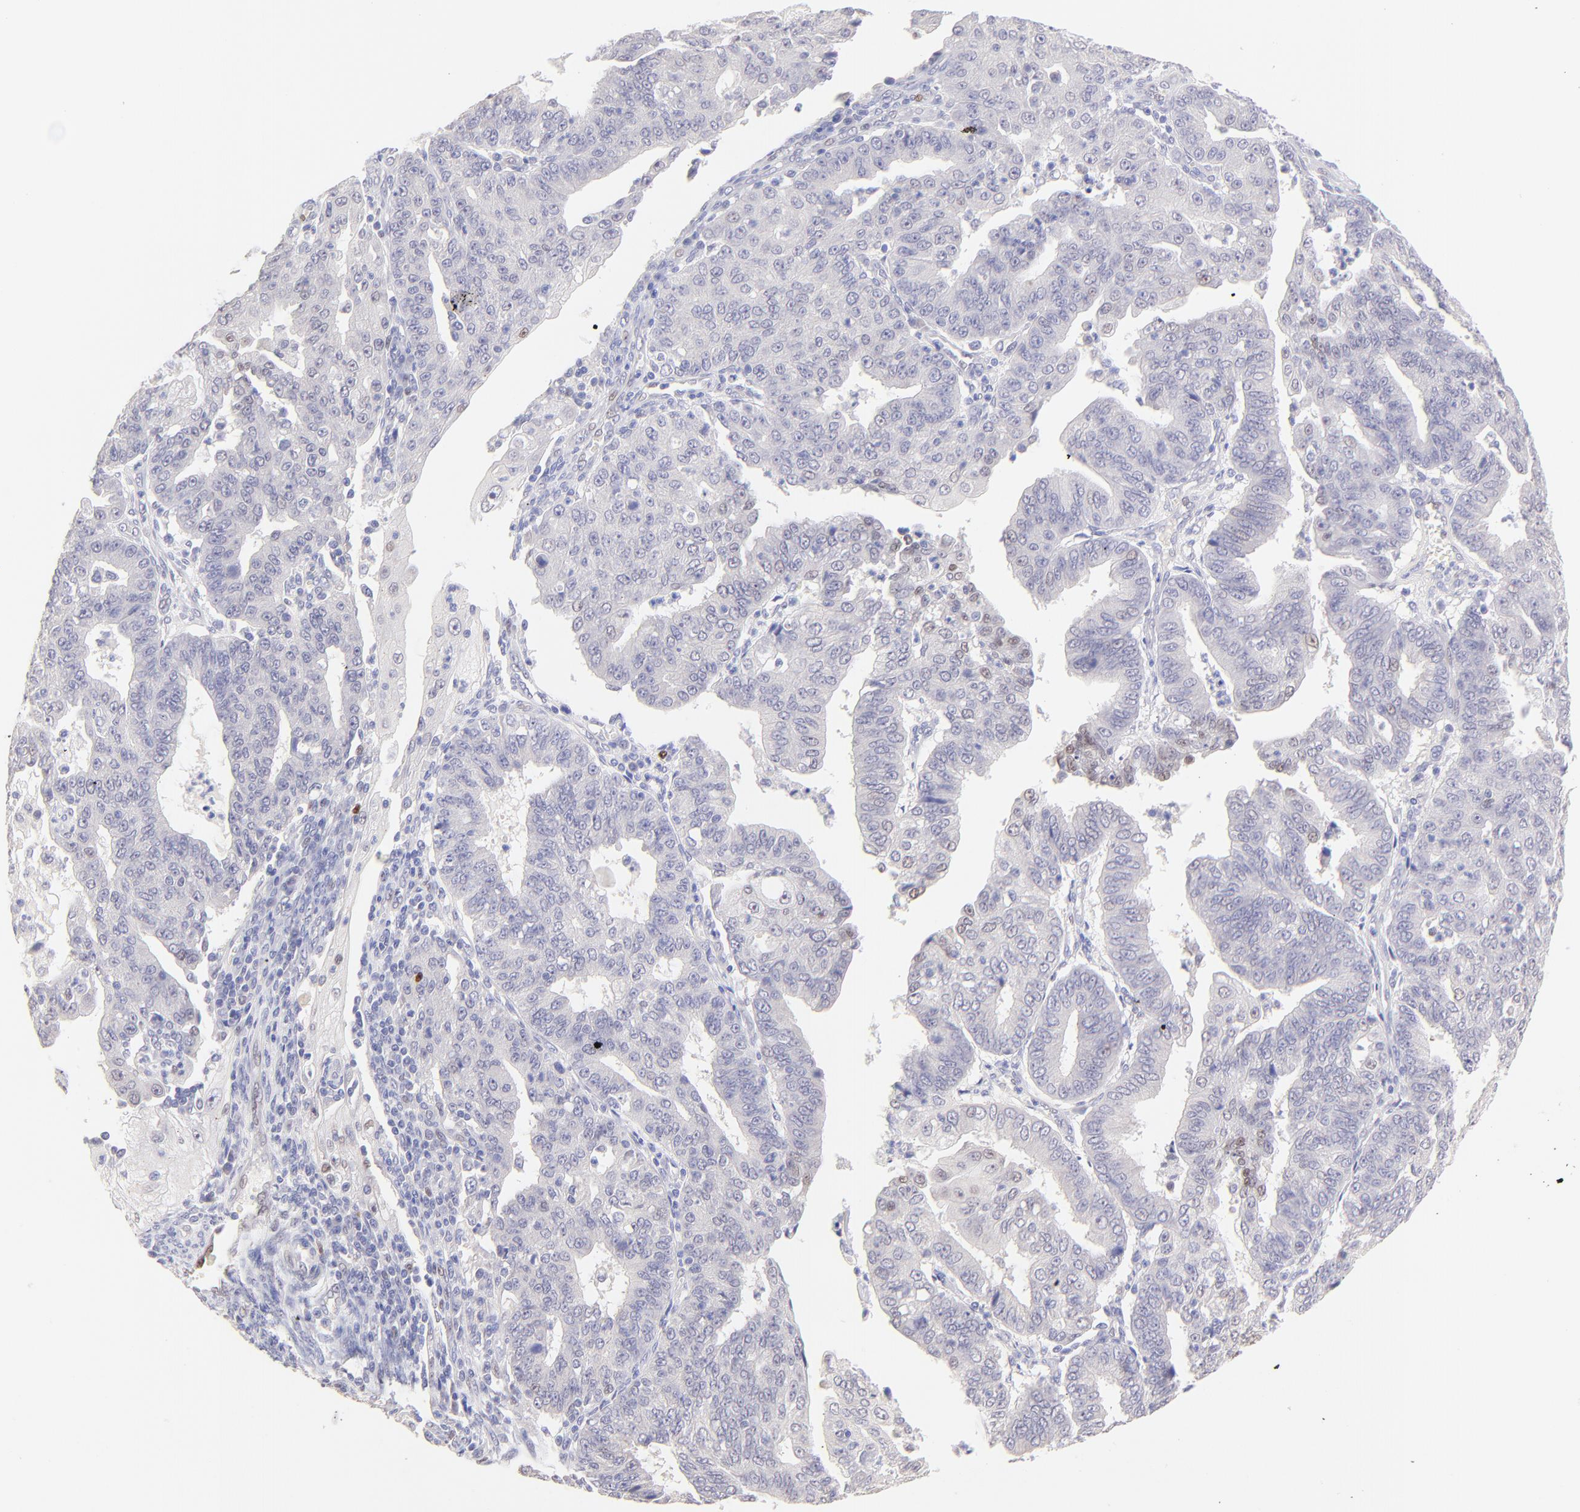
{"staining": {"intensity": "weak", "quantity": "<25%", "location": "nuclear"}, "tissue": "endometrial cancer", "cell_type": "Tumor cells", "image_type": "cancer", "snomed": [{"axis": "morphology", "description": "Adenocarcinoma, NOS"}, {"axis": "topography", "description": "Endometrium"}], "caption": "Immunohistochemistry photomicrograph of adenocarcinoma (endometrial) stained for a protein (brown), which exhibits no expression in tumor cells.", "gene": "KLF4", "patient": {"sex": "female", "age": 56}}